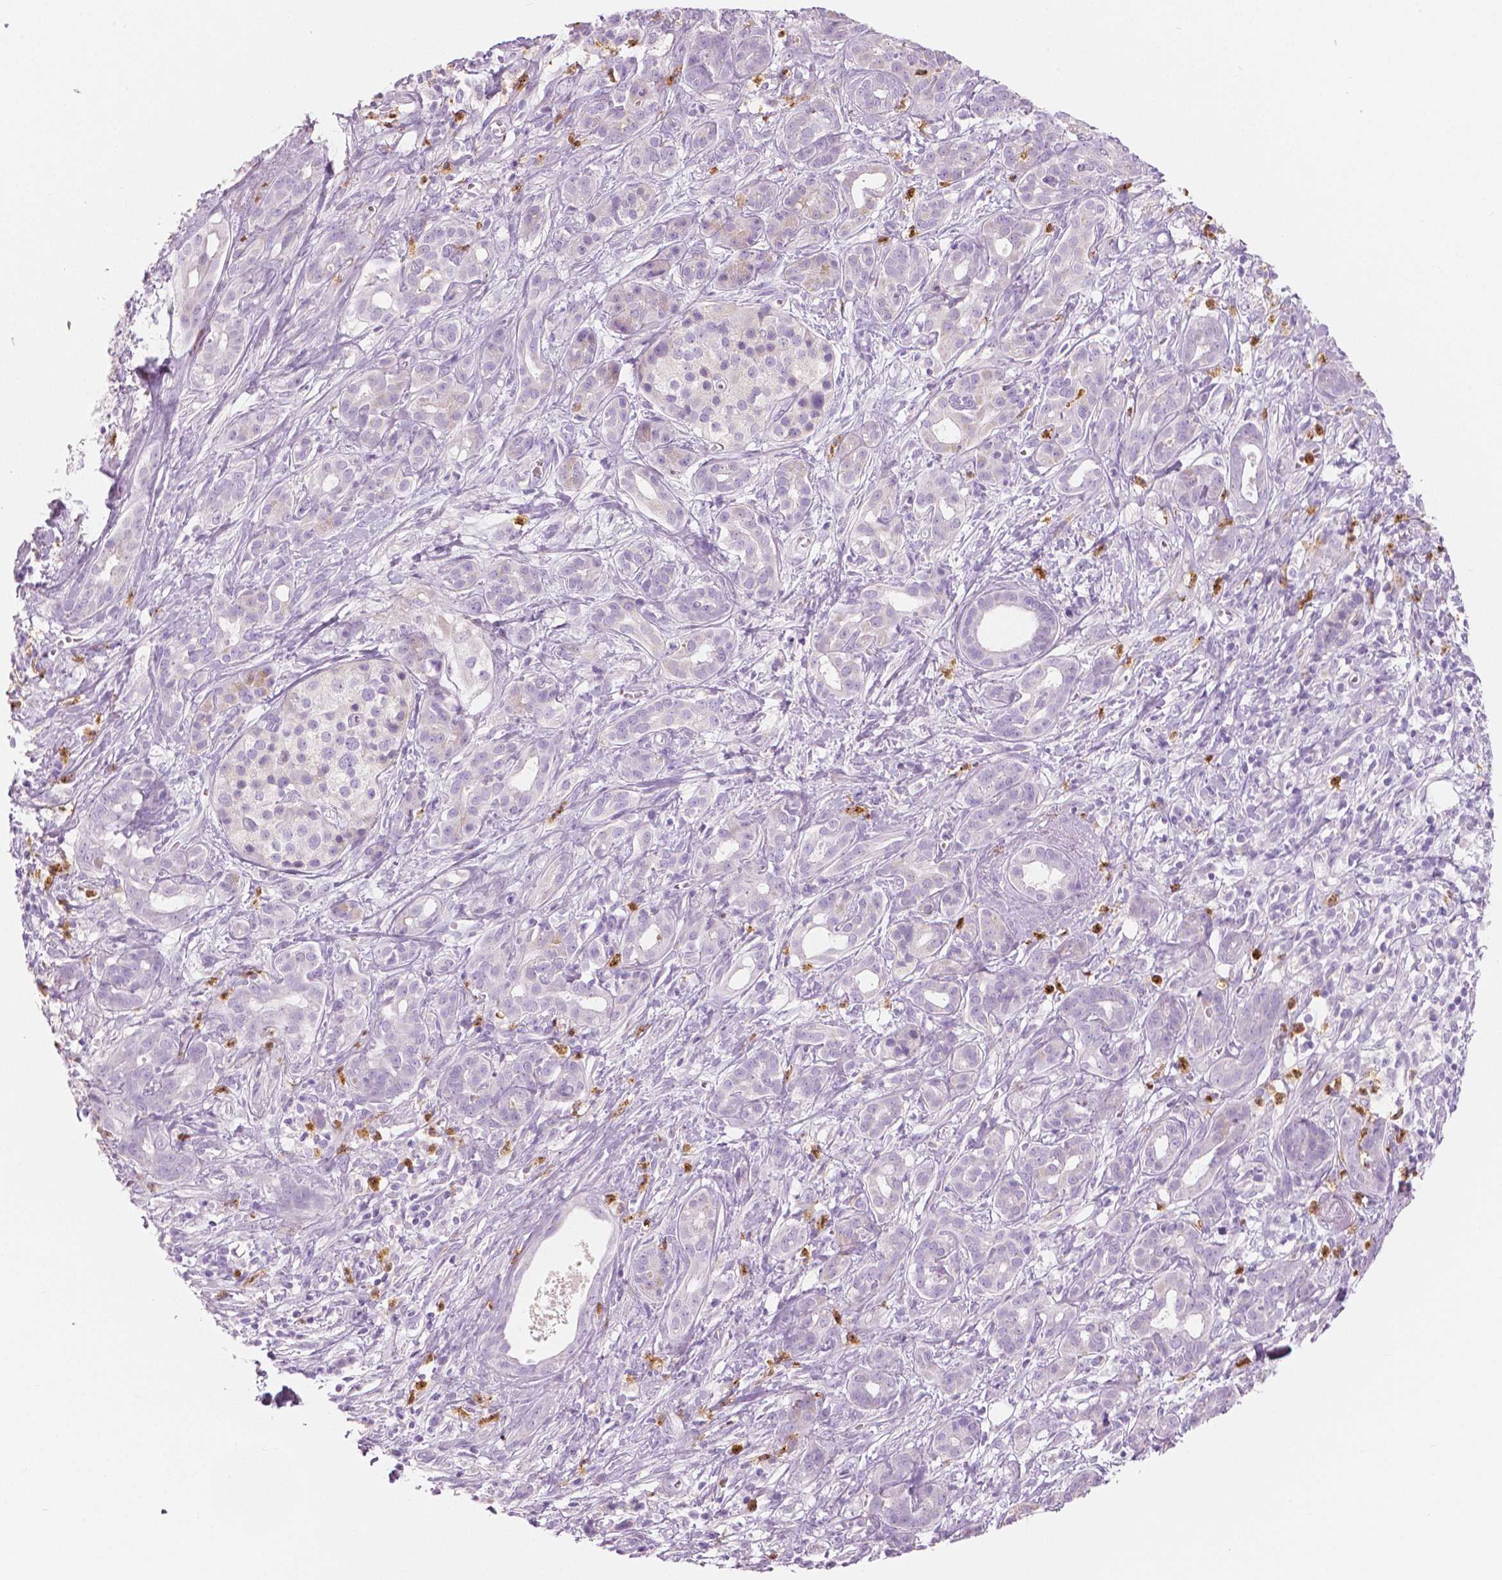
{"staining": {"intensity": "negative", "quantity": "none", "location": "none"}, "tissue": "pancreatic cancer", "cell_type": "Tumor cells", "image_type": "cancer", "snomed": [{"axis": "morphology", "description": "Adenocarcinoma, NOS"}, {"axis": "topography", "description": "Pancreas"}], "caption": "IHC photomicrograph of neoplastic tissue: pancreatic cancer stained with DAB exhibits no significant protein positivity in tumor cells. (DAB (3,3'-diaminobenzidine) immunohistochemistry with hematoxylin counter stain).", "gene": "CXCR2", "patient": {"sex": "male", "age": 61}}